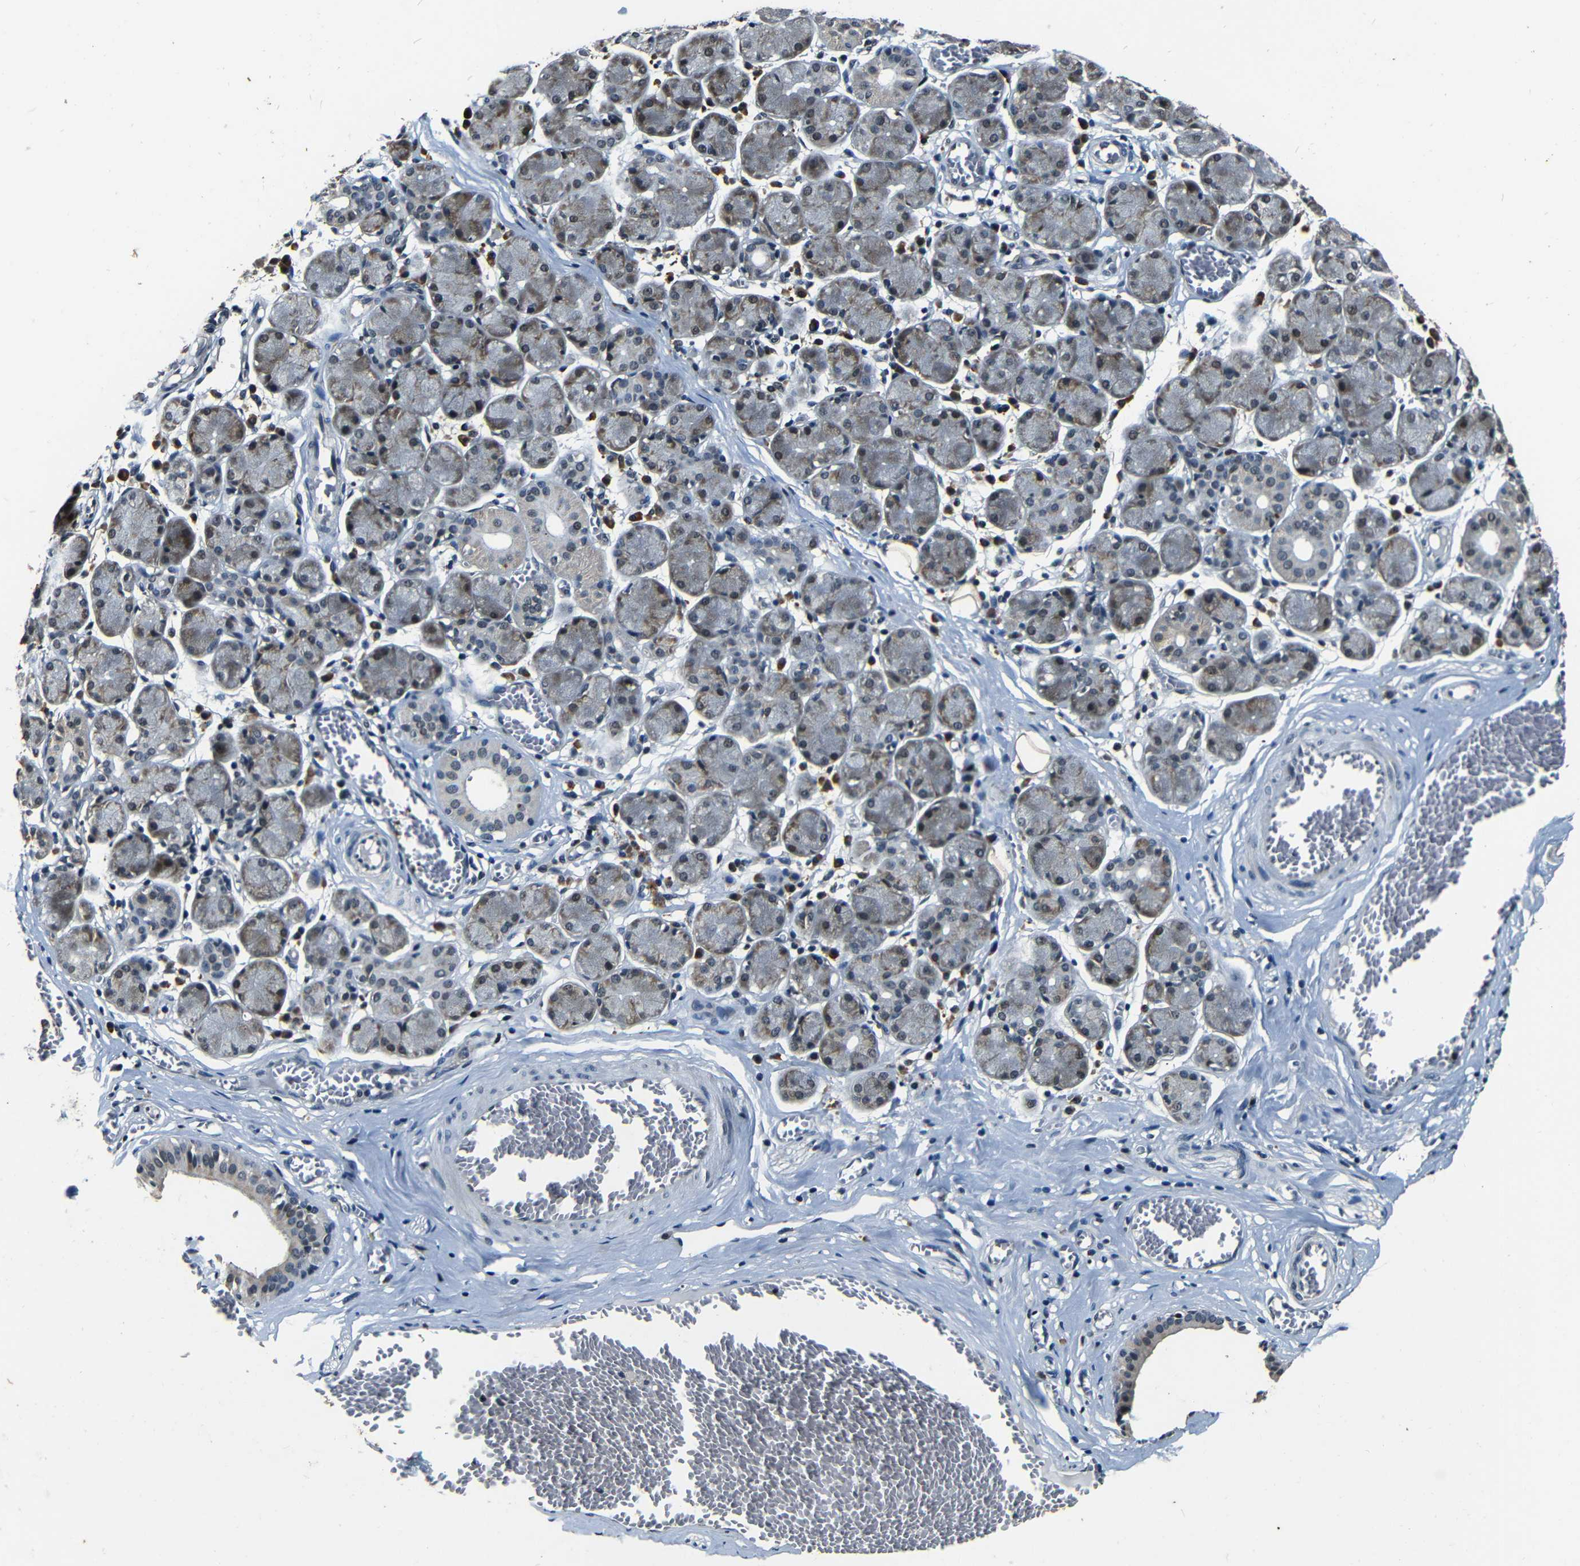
{"staining": {"intensity": "weak", "quantity": "25%-75%", "location": "cytoplasmic/membranous,nuclear"}, "tissue": "salivary gland", "cell_type": "Glandular cells", "image_type": "normal", "snomed": [{"axis": "morphology", "description": "Normal tissue, NOS"}, {"axis": "topography", "description": "Salivary gland"}], "caption": "Immunohistochemistry of unremarkable salivary gland exhibits low levels of weak cytoplasmic/membranous,nuclear positivity in about 25%-75% of glandular cells.", "gene": "FOXD4L1", "patient": {"sex": "female", "age": 24}}